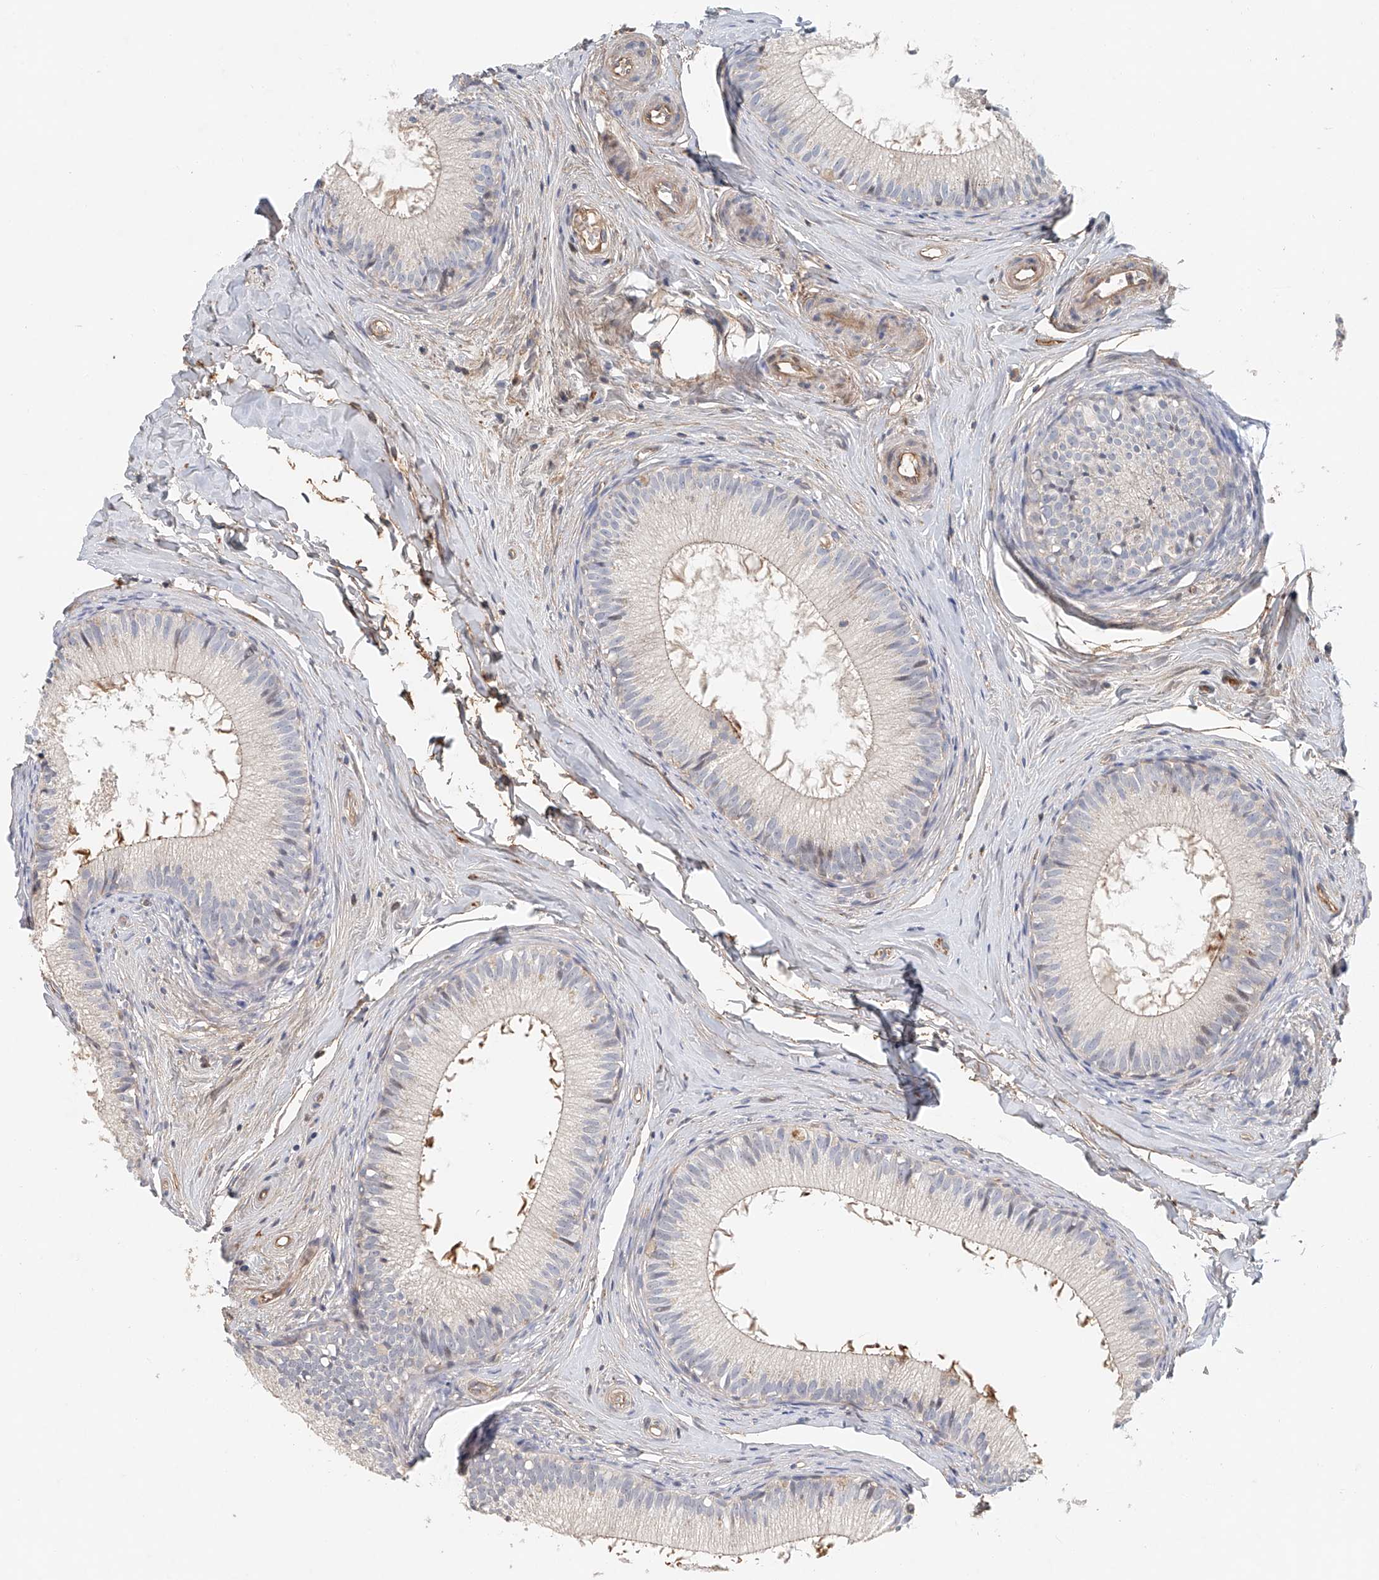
{"staining": {"intensity": "moderate", "quantity": "<25%", "location": "cytoplasmic/membranous"}, "tissue": "epididymis", "cell_type": "Glandular cells", "image_type": "normal", "snomed": [{"axis": "morphology", "description": "Normal tissue, NOS"}, {"axis": "topography", "description": "Epididymis"}], "caption": "The image reveals staining of normal epididymis, revealing moderate cytoplasmic/membranous protein expression (brown color) within glandular cells. The staining was performed using DAB (3,3'-diaminobenzidine) to visualize the protein expression in brown, while the nuclei were stained in blue with hematoxylin (Magnification: 20x).", "gene": "FRYL", "patient": {"sex": "male", "age": 34}}